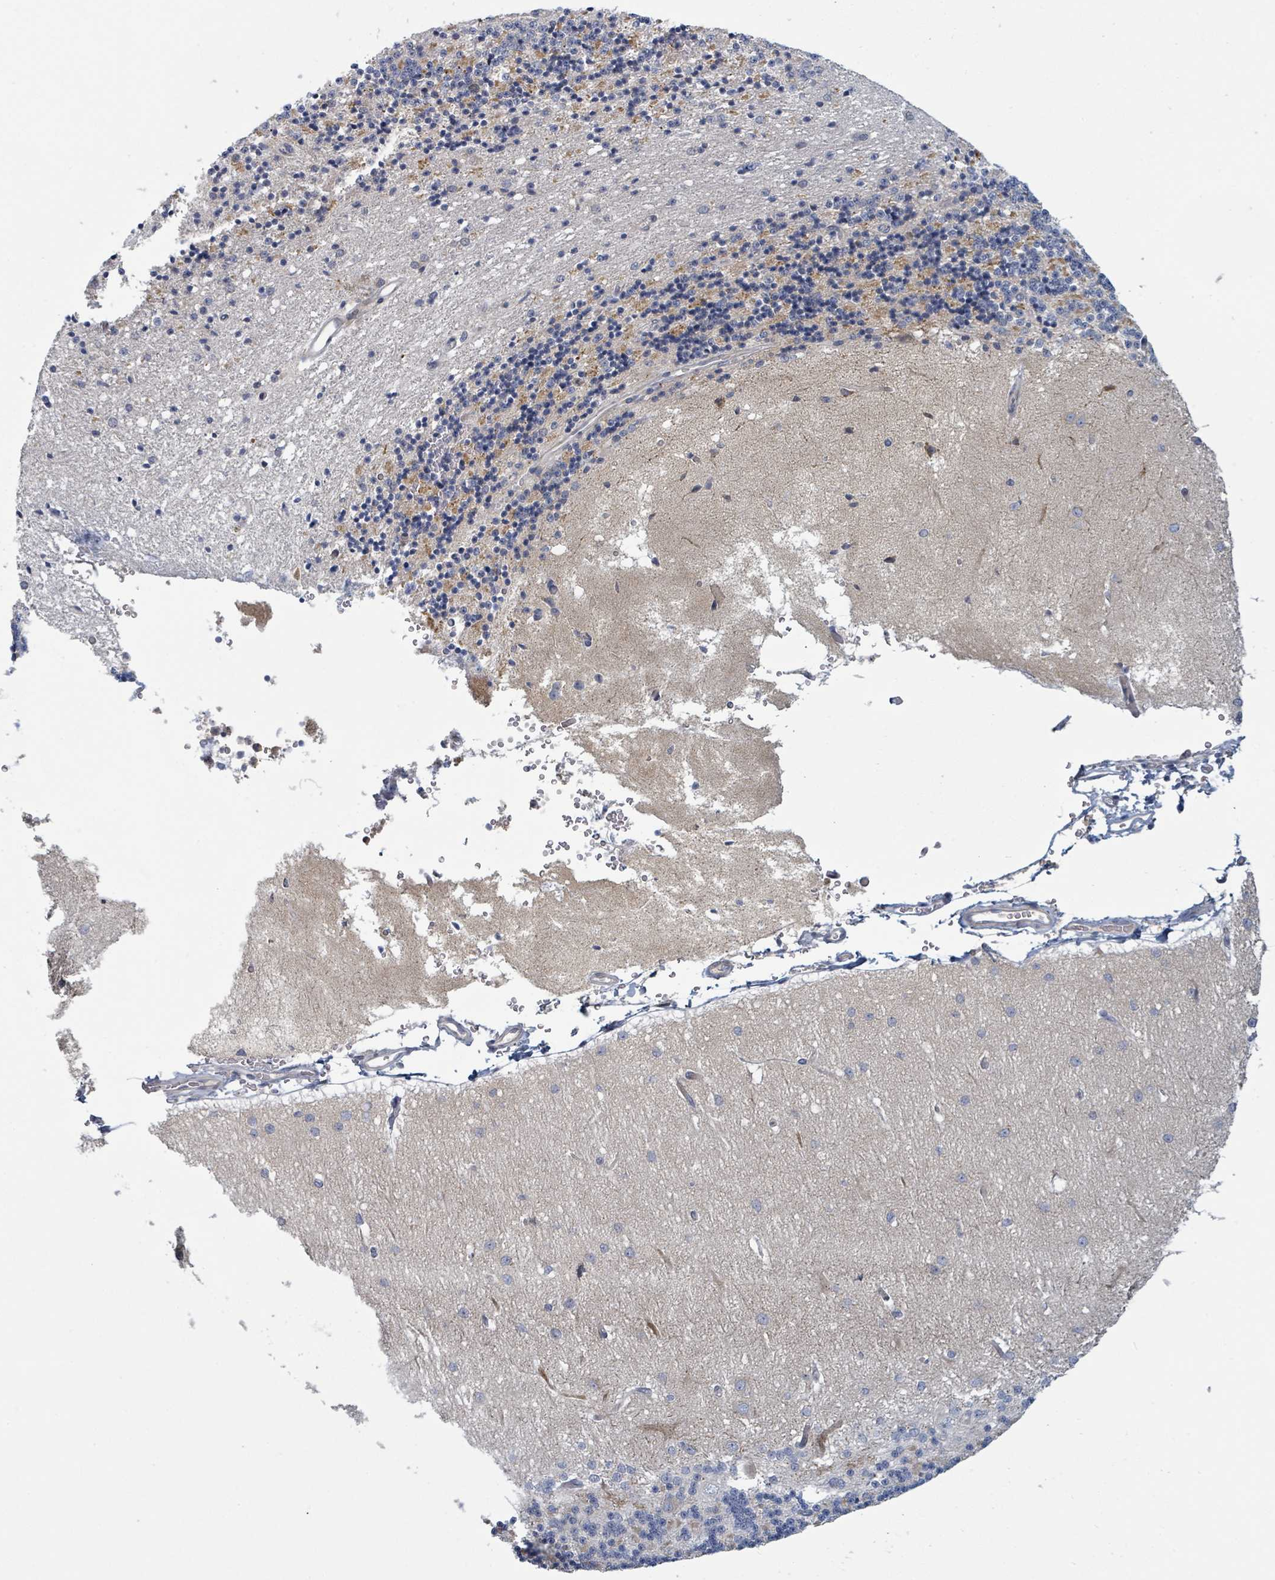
{"staining": {"intensity": "negative", "quantity": "none", "location": "none"}, "tissue": "cerebellum", "cell_type": "Cells in granular layer", "image_type": "normal", "snomed": [{"axis": "morphology", "description": "Normal tissue, NOS"}, {"axis": "topography", "description": "Cerebellum"}], "caption": "This is an IHC micrograph of benign cerebellum. There is no positivity in cells in granular layer.", "gene": "COL5A3", "patient": {"sex": "female", "age": 29}}